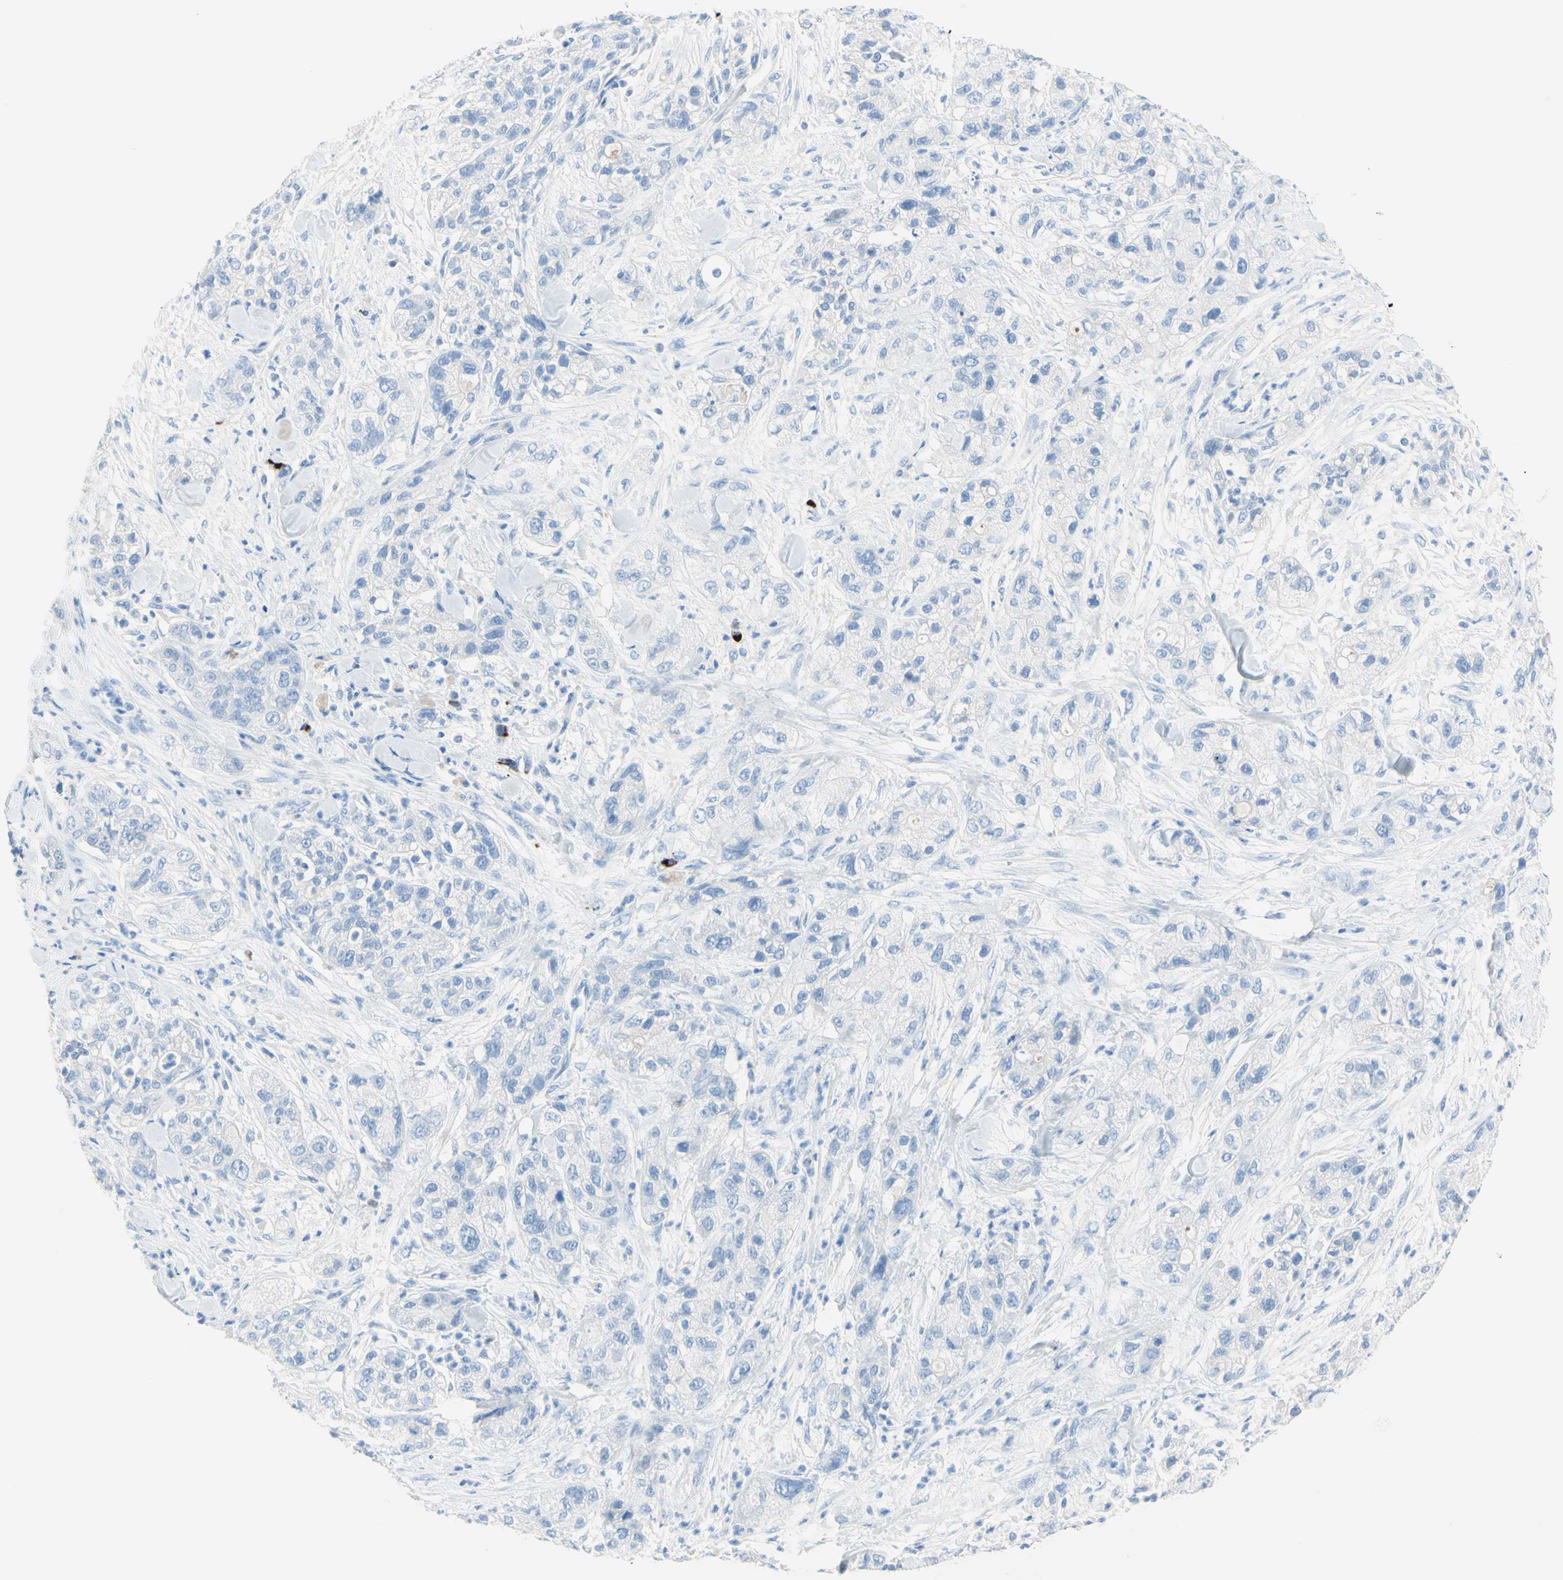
{"staining": {"intensity": "negative", "quantity": "none", "location": "none"}, "tissue": "pancreatic cancer", "cell_type": "Tumor cells", "image_type": "cancer", "snomed": [{"axis": "morphology", "description": "Adenocarcinoma, NOS"}, {"axis": "topography", "description": "Pancreas"}], "caption": "Tumor cells show no significant expression in pancreatic cancer.", "gene": "IL6ST", "patient": {"sex": "female", "age": 78}}